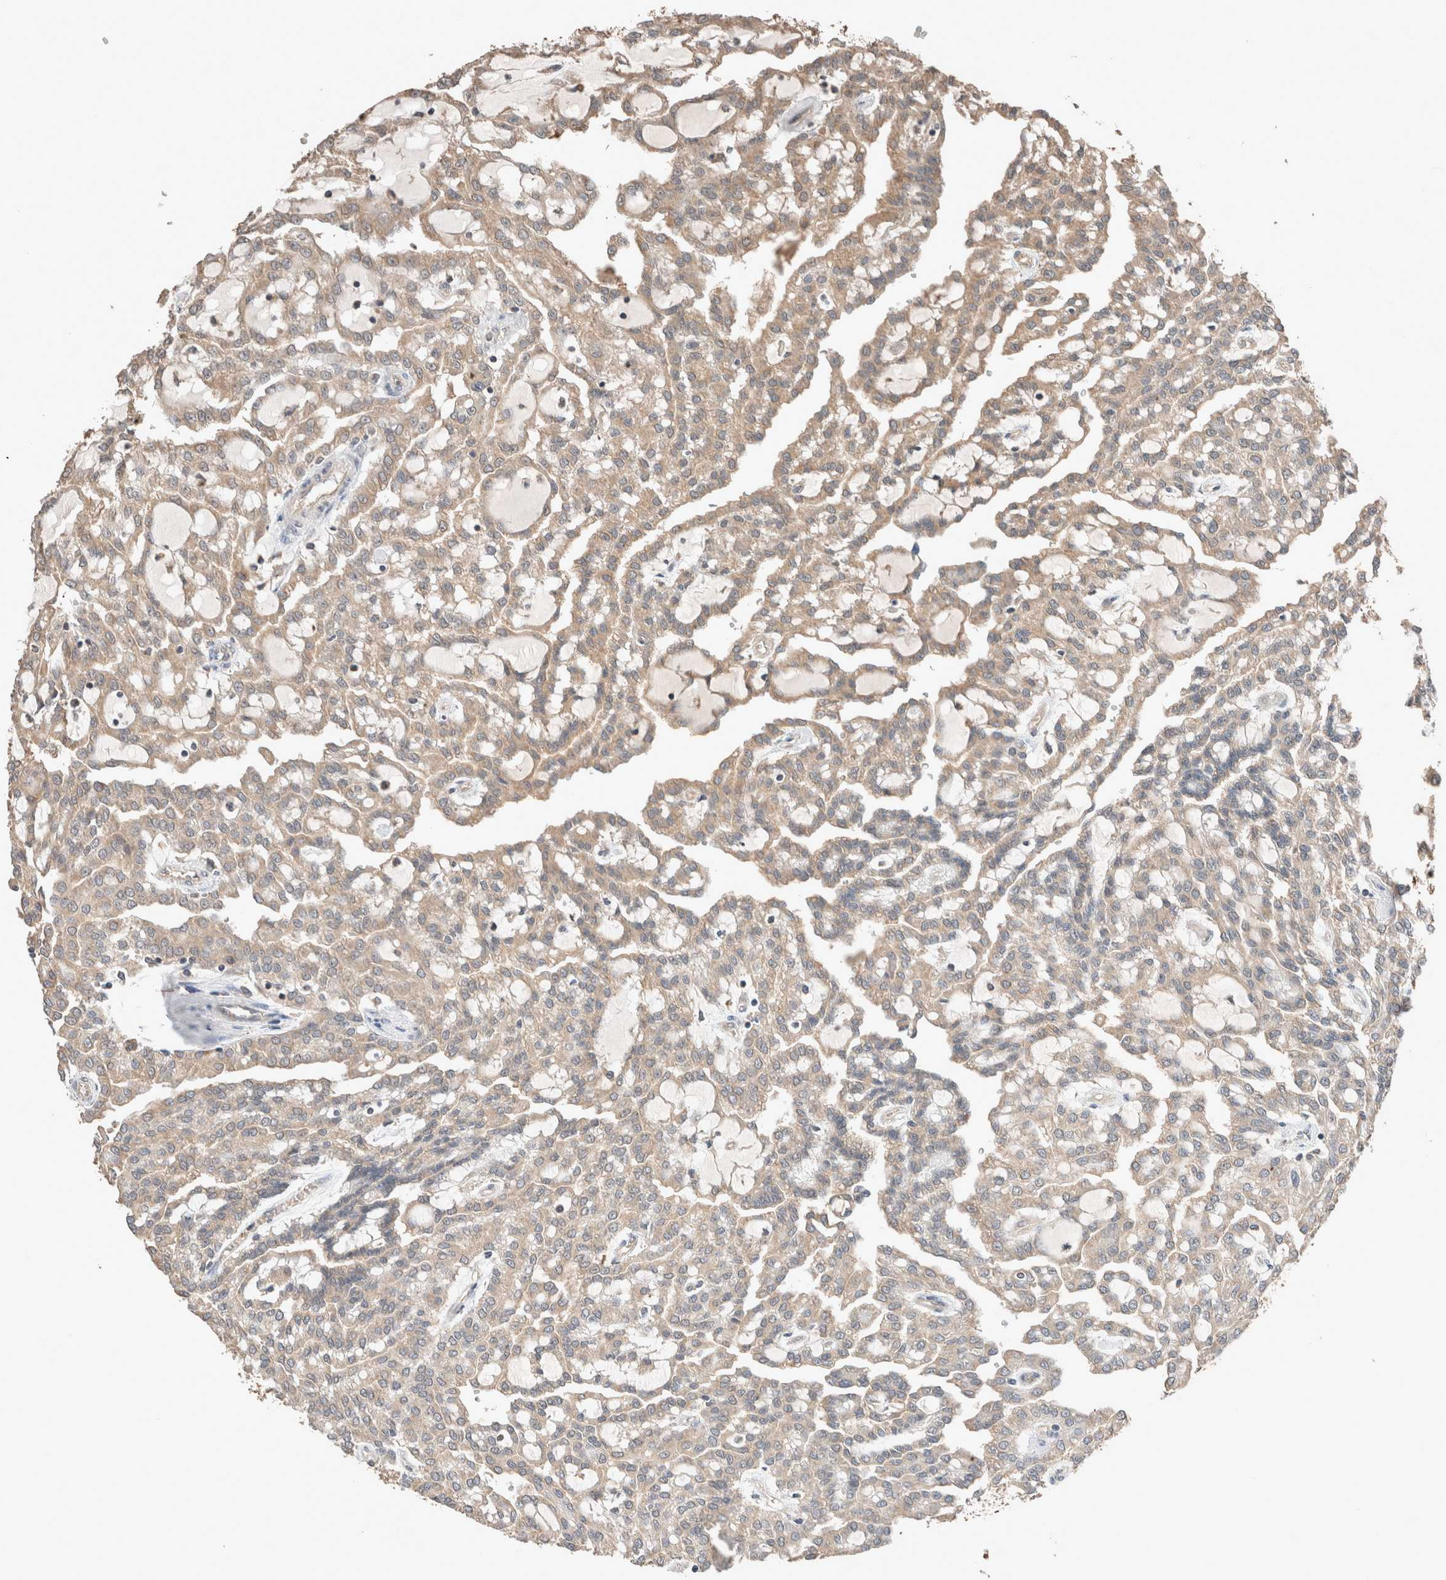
{"staining": {"intensity": "weak", "quantity": ">75%", "location": "cytoplasmic/membranous"}, "tissue": "renal cancer", "cell_type": "Tumor cells", "image_type": "cancer", "snomed": [{"axis": "morphology", "description": "Adenocarcinoma, NOS"}, {"axis": "topography", "description": "Kidney"}], "caption": "High-magnification brightfield microscopy of renal cancer (adenocarcinoma) stained with DAB (brown) and counterstained with hematoxylin (blue). tumor cells exhibit weak cytoplasmic/membranous expression is seen in about>75% of cells.", "gene": "ERAP2", "patient": {"sex": "male", "age": 63}}